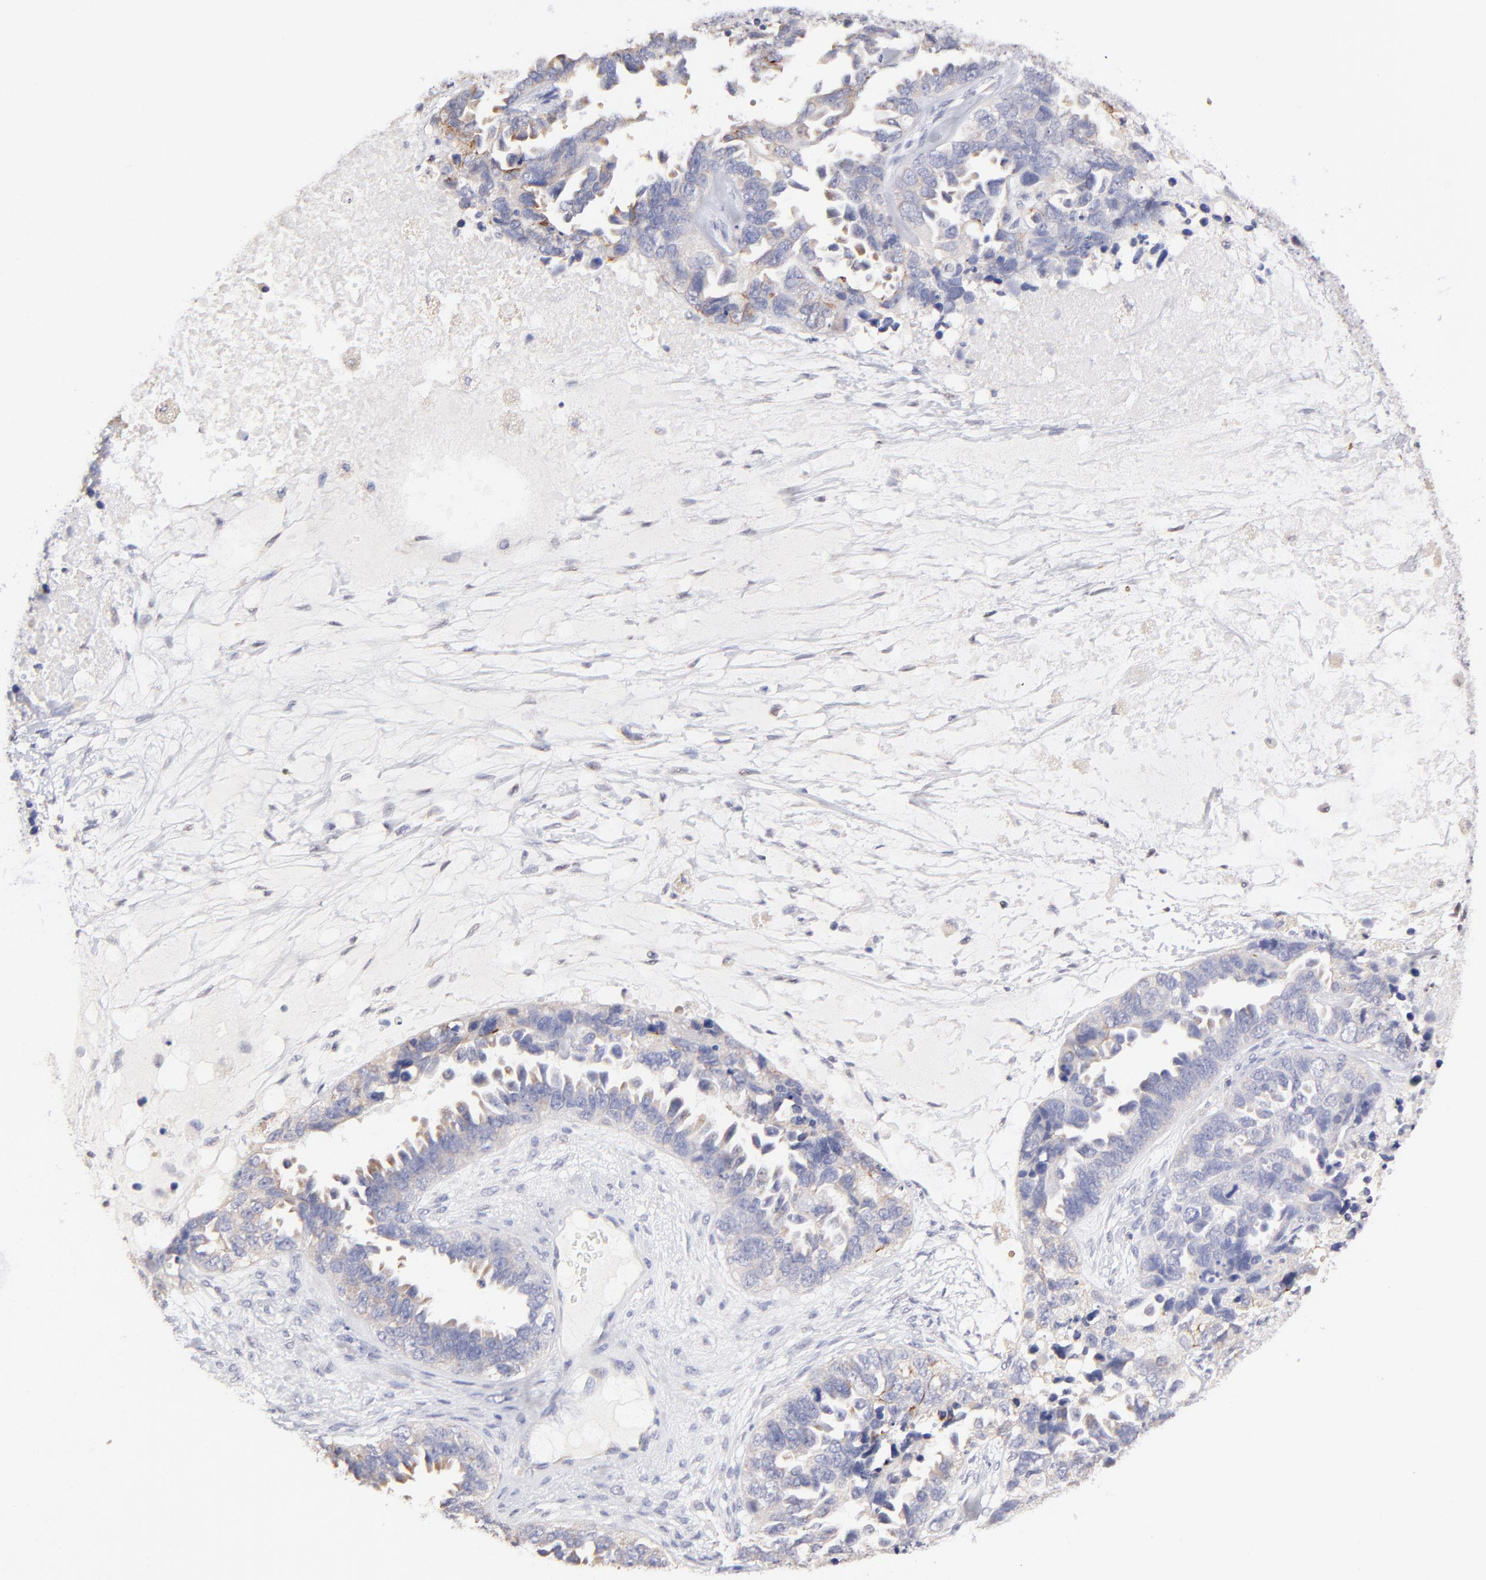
{"staining": {"intensity": "negative", "quantity": "none", "location": "none"}, "tissue": "ovarian cancer", "cell_type": "Tumor cells", "image_type": "cancer", "snomed": [{"axis": "morphology", "description": "Cystadenocarcinoma, serous, NOS"}, {"axis": "topography", "description": "Ovary"}], "caption": "Immunohistochemistry (IHC) photomicrograph of serous cystadenocarcinoma (ovarian) stained for a protein (brown), which displays no expression in tumor cells.", "gene": "BTG2", "patient": {"sex": "female", "age": 82}}